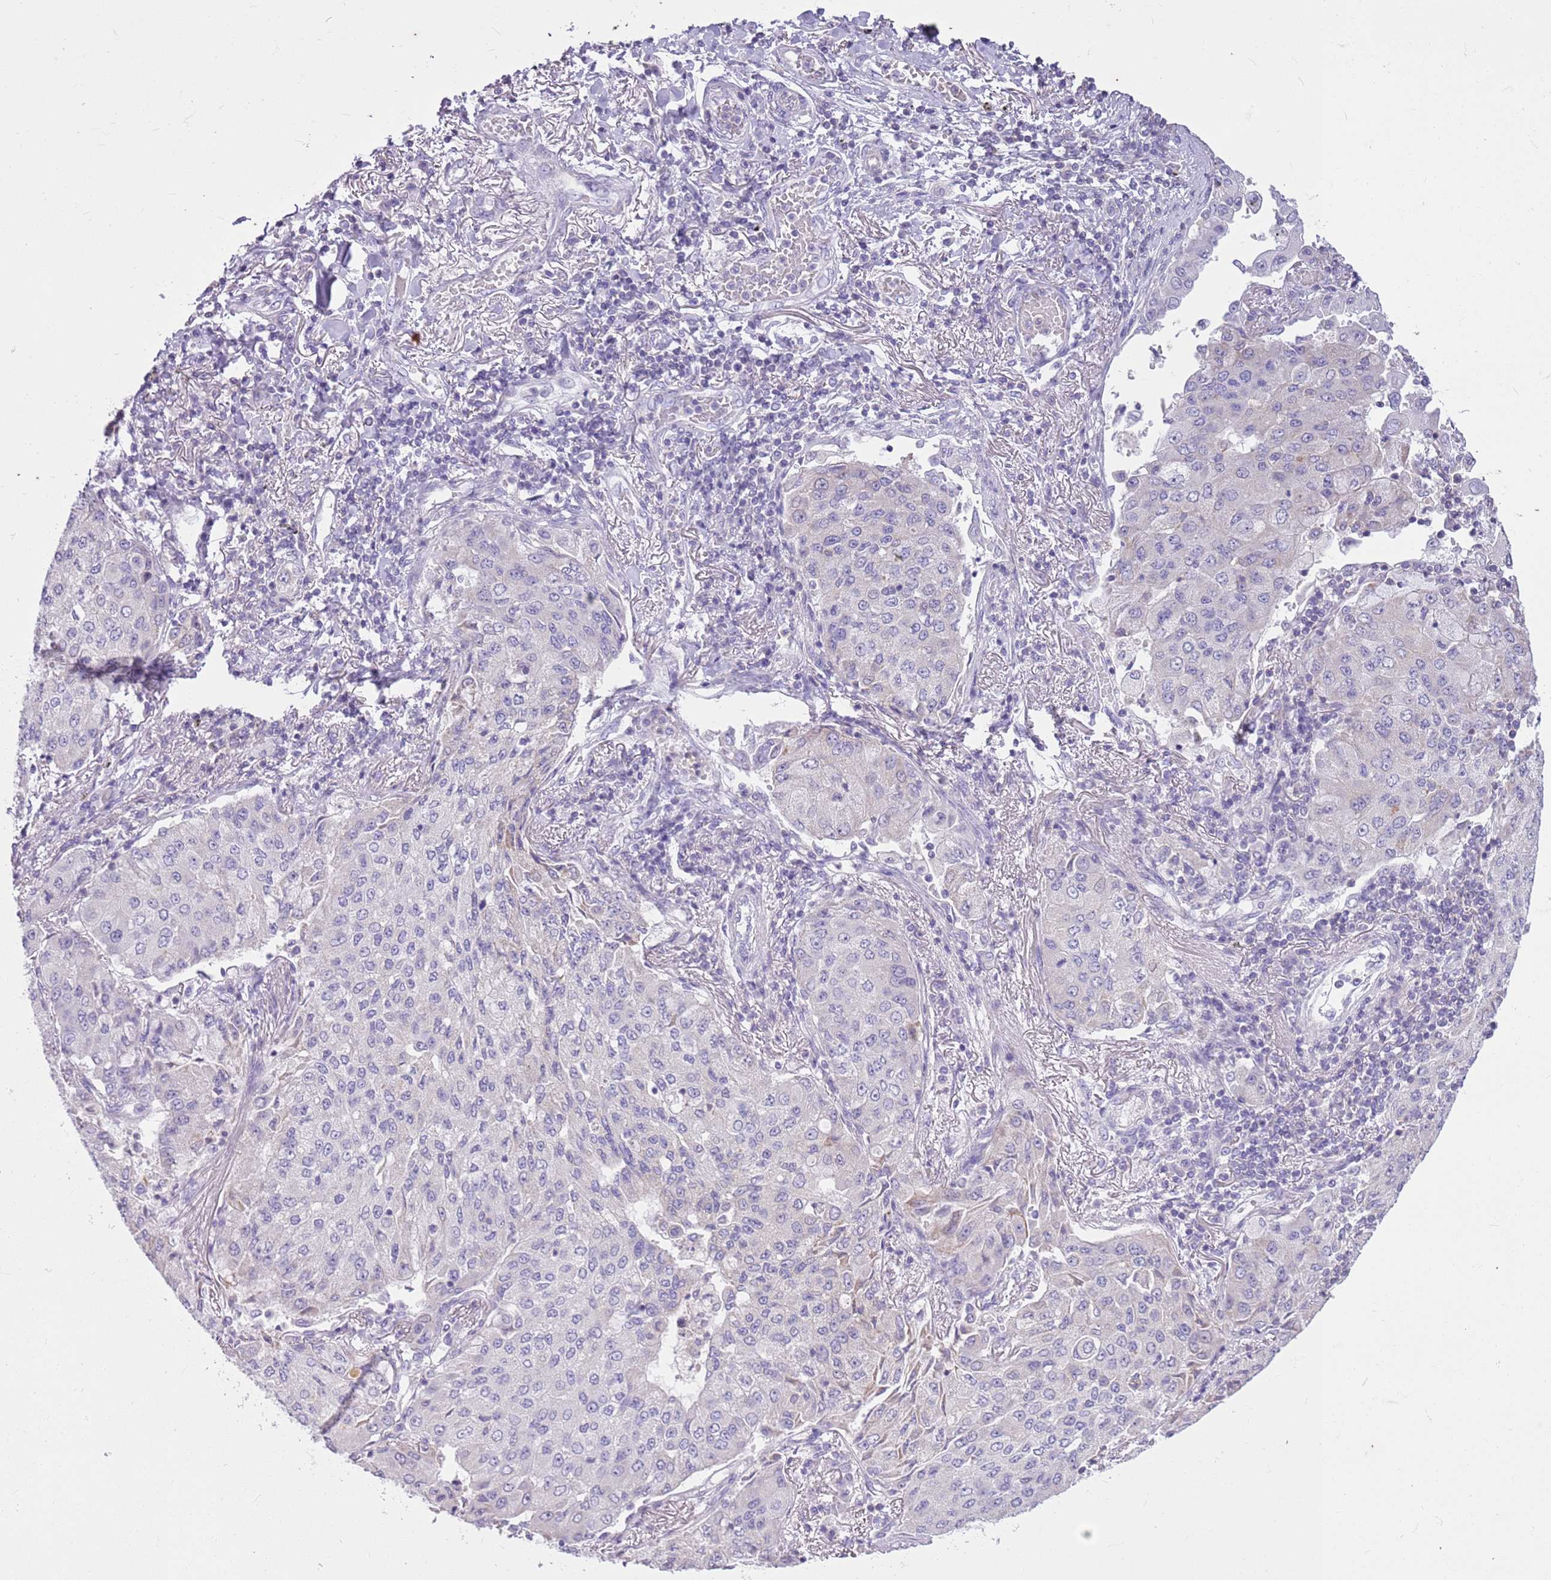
{"staining": {"intensity": "negative", "quantity": "none", "location": "none"}, "tissue": "lung cancer", "cell_type": "Tumor cells", "image_type": "cancer", "snomed": [{"axis": "morphology", "description": "Squamous cell carcinoma, NOS"}, {"axis": "topography", "description": "Lung"}], "caption": "Tumor cells are negative for protein expression in human lung squamous cell carcinoma. (DAB IHC visualized using brightfield microscopy, high magnification).", "gene": "CNPPD1", "patient": {"sex": "male", "age": 74}}